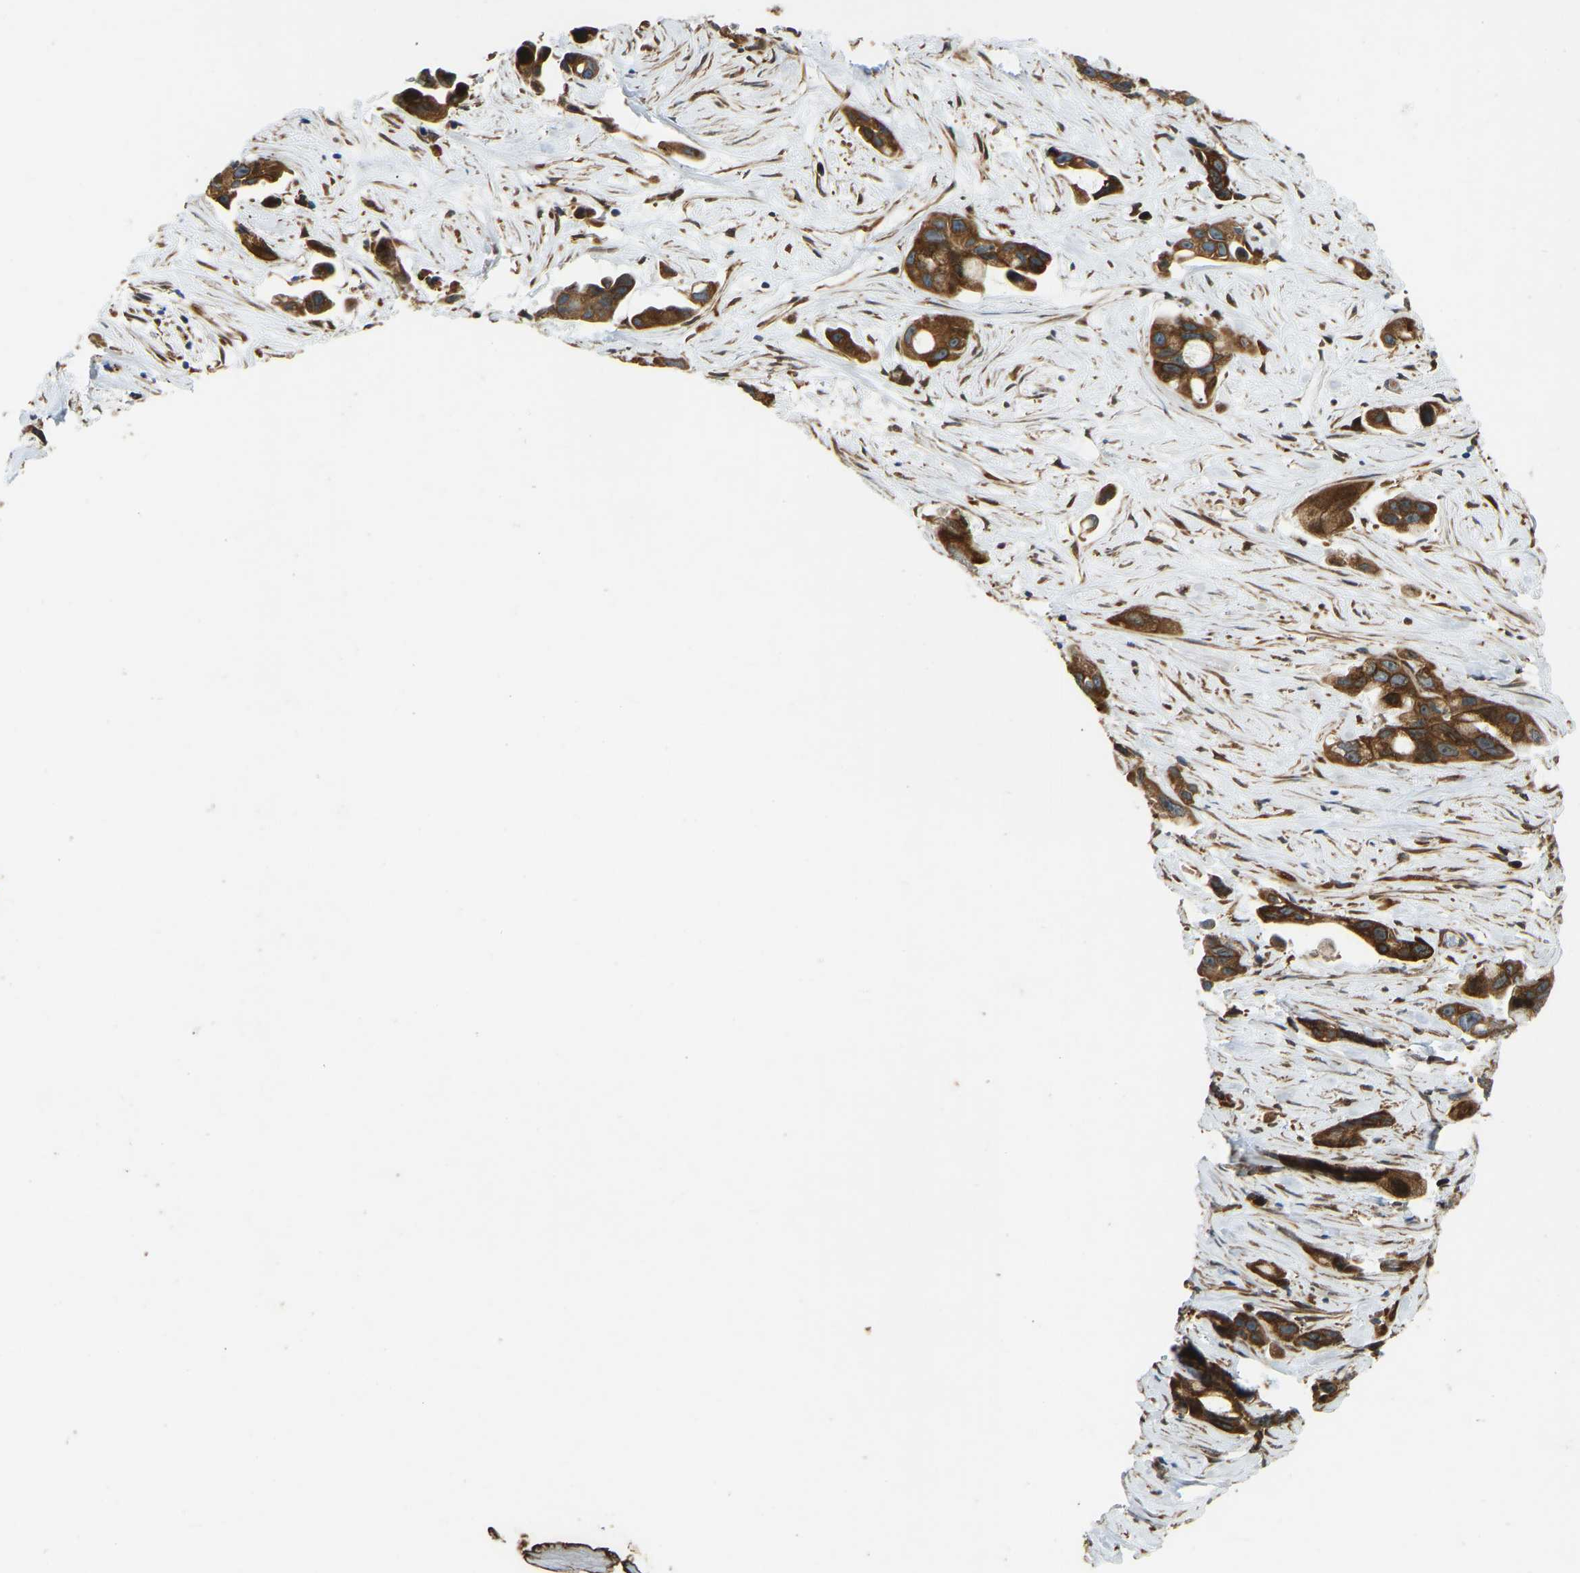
{"staining": {"intensity": "strong", "quantity": ">75%", "location": "cytoplasmic/membranous"}, "tissue": "pancreatic cancer", "cell_type": "Tumor cells", "image_type": "cancer", "snomed": [{"axis": "morphology", "description": "Adenocarcinoma, NOS"}, {"axis": "topography", "description": "Pancreas"}], "caption": "Human adenocarcinoma (pancreatic) stained with a protein marker exhibits strong staining in tumor cells.", "gene": "OS9", "patient": {"sex": "male", "age": 53}}